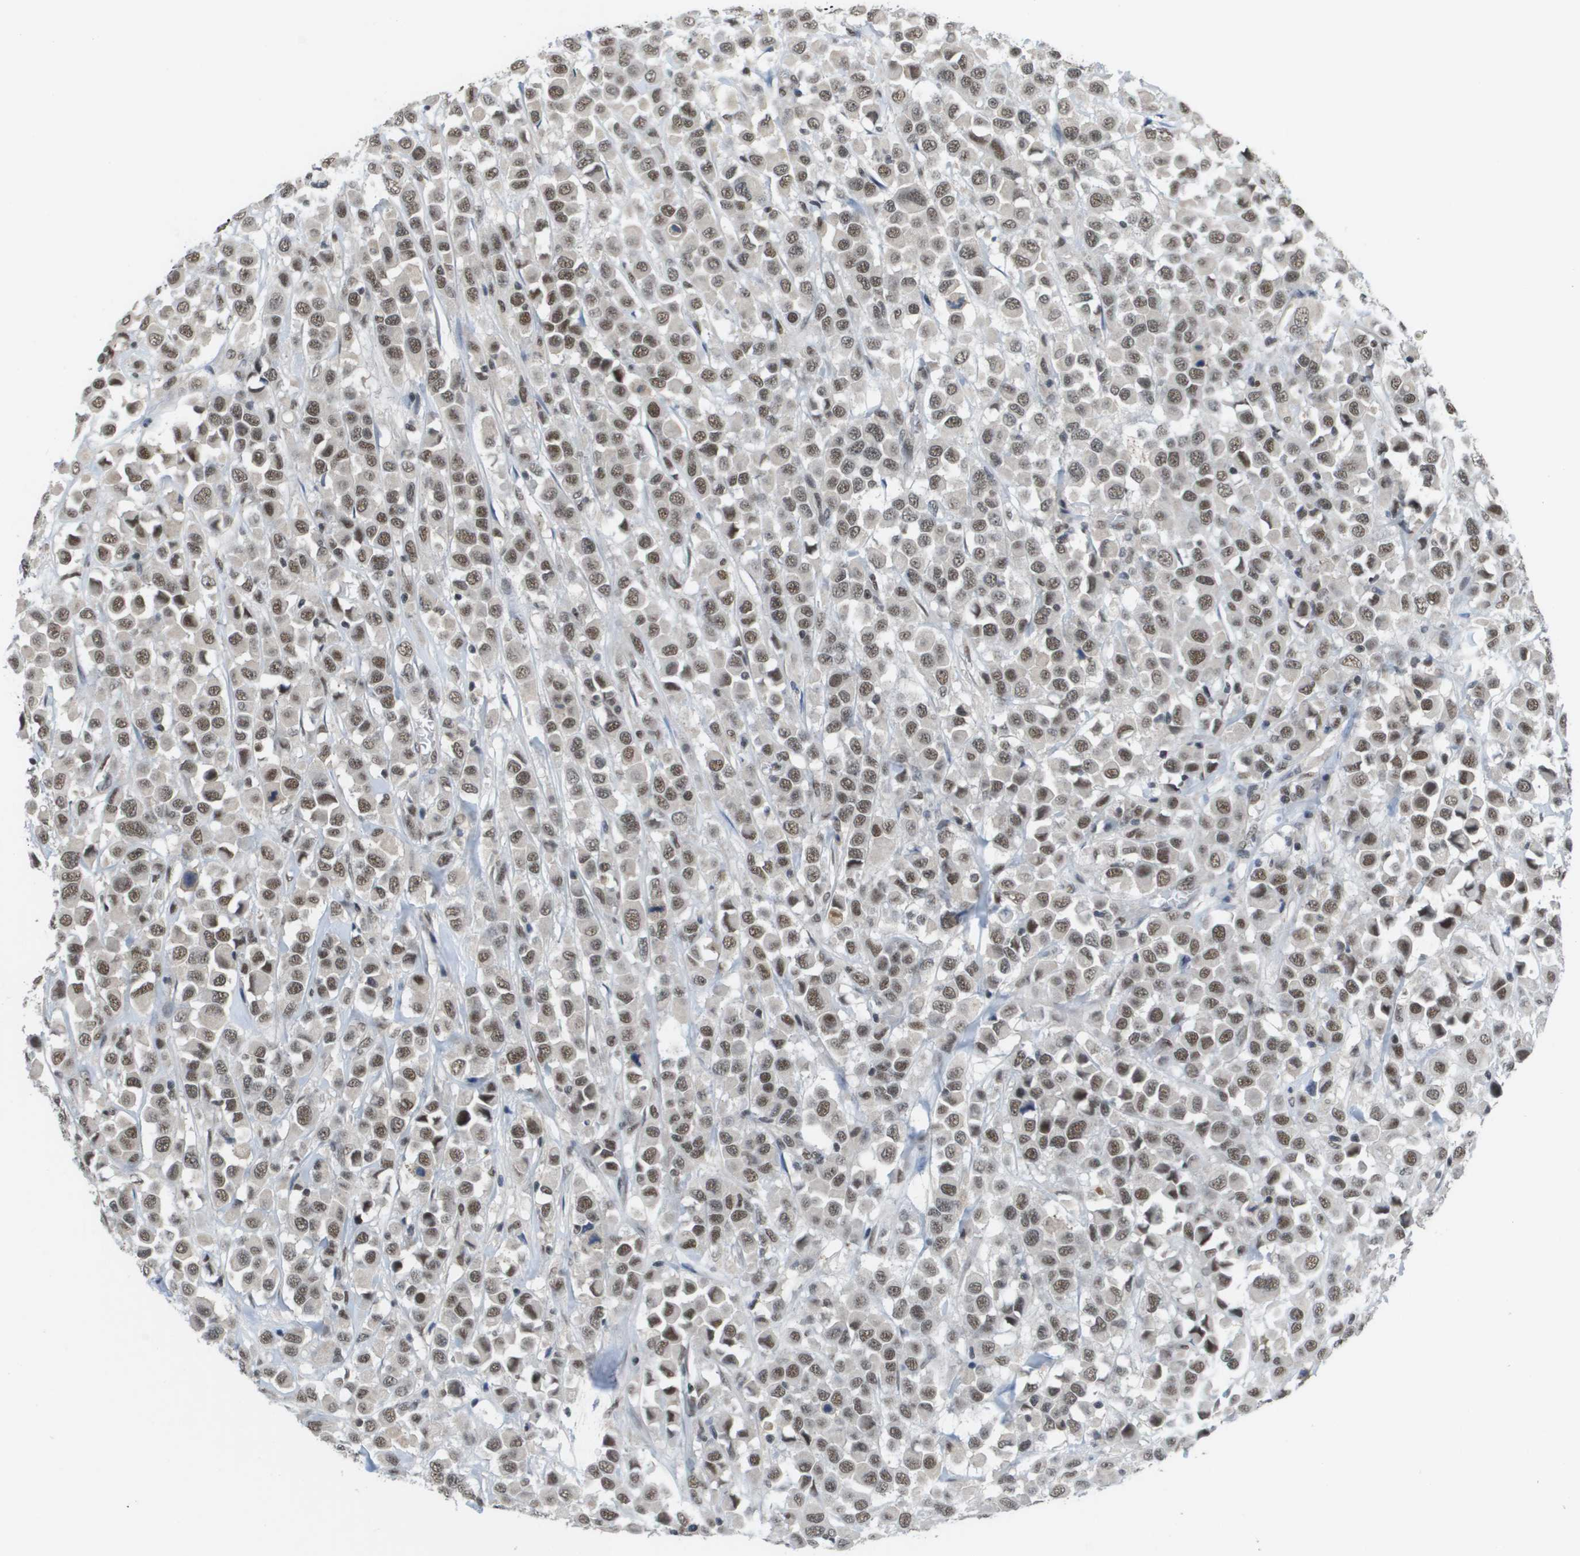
{"staining": {"intensity": "weak", "quantity": ">75%", "location": "nuclear"}, "tissue": "breast cancer", "cell_type": "Tumor cells", "image_type": "cancer", "snomed": [{"axis": "morphology", "description": "Duct carcinoma"}, {"axis": "topography", "description": "Breast"}], "caption": "IHC of breast cancer (invasive ductal carcinoma) displays low levels of weak nuclear positivity in approximately >75% of tumor cells.", "gene": "ISY1", "patient": {"sex": "female", "age": 61}}